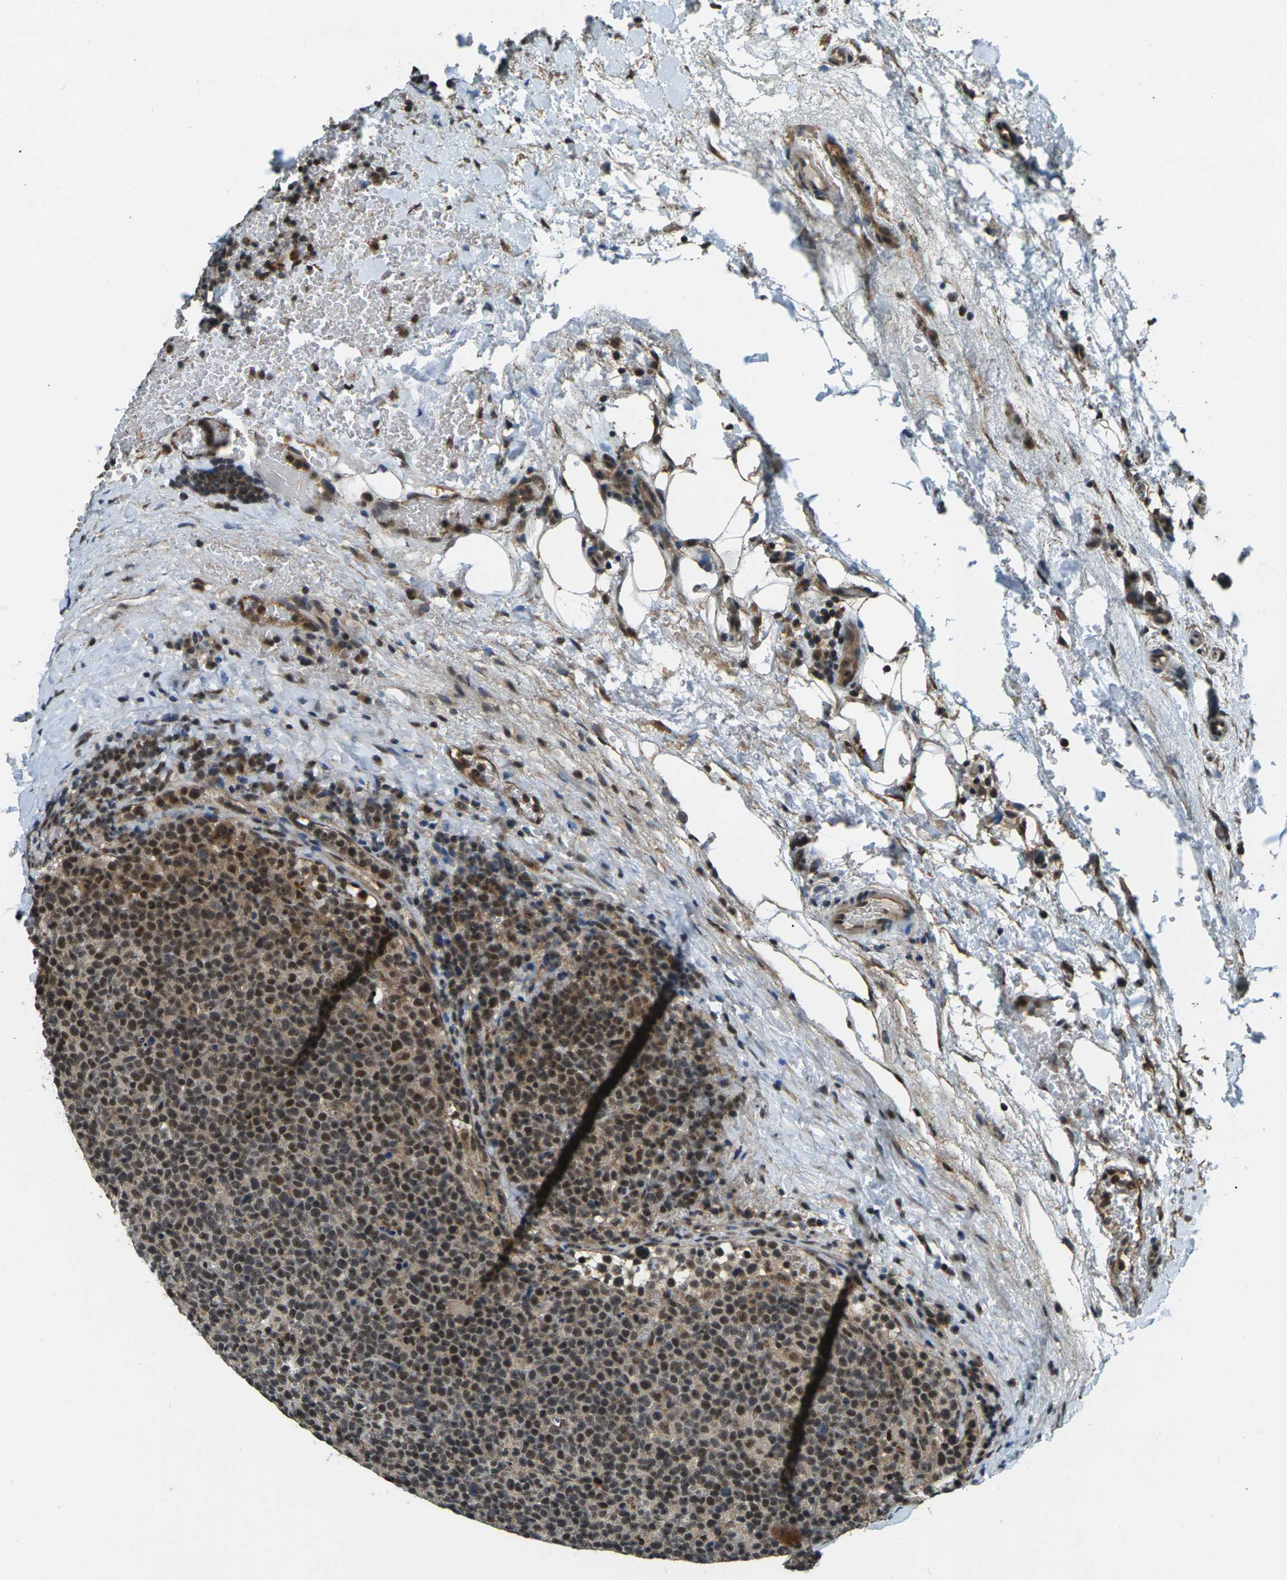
{"staining": {"intensity": "moderate", "quantity": ">75%", "location": "cytoplasmic/membranous,nuclear"}, "tissue": "lymphoma", "cell_type": "Tumor cells", "image_type": "cancer", "snomed": [{"axis": "morphology", "description": "Malignant lymphoma, non-Hodgkin's type, High grade"}, {"axis": "topography", "description": "Lymph node"}], "caption": "Tumor cells display moderate cytoplasmic/membranous and nuclear expression in about >75% of cells in lymphoma.", "gene": "NR4A2", "patient": {"sex": "male", "age": 61}}